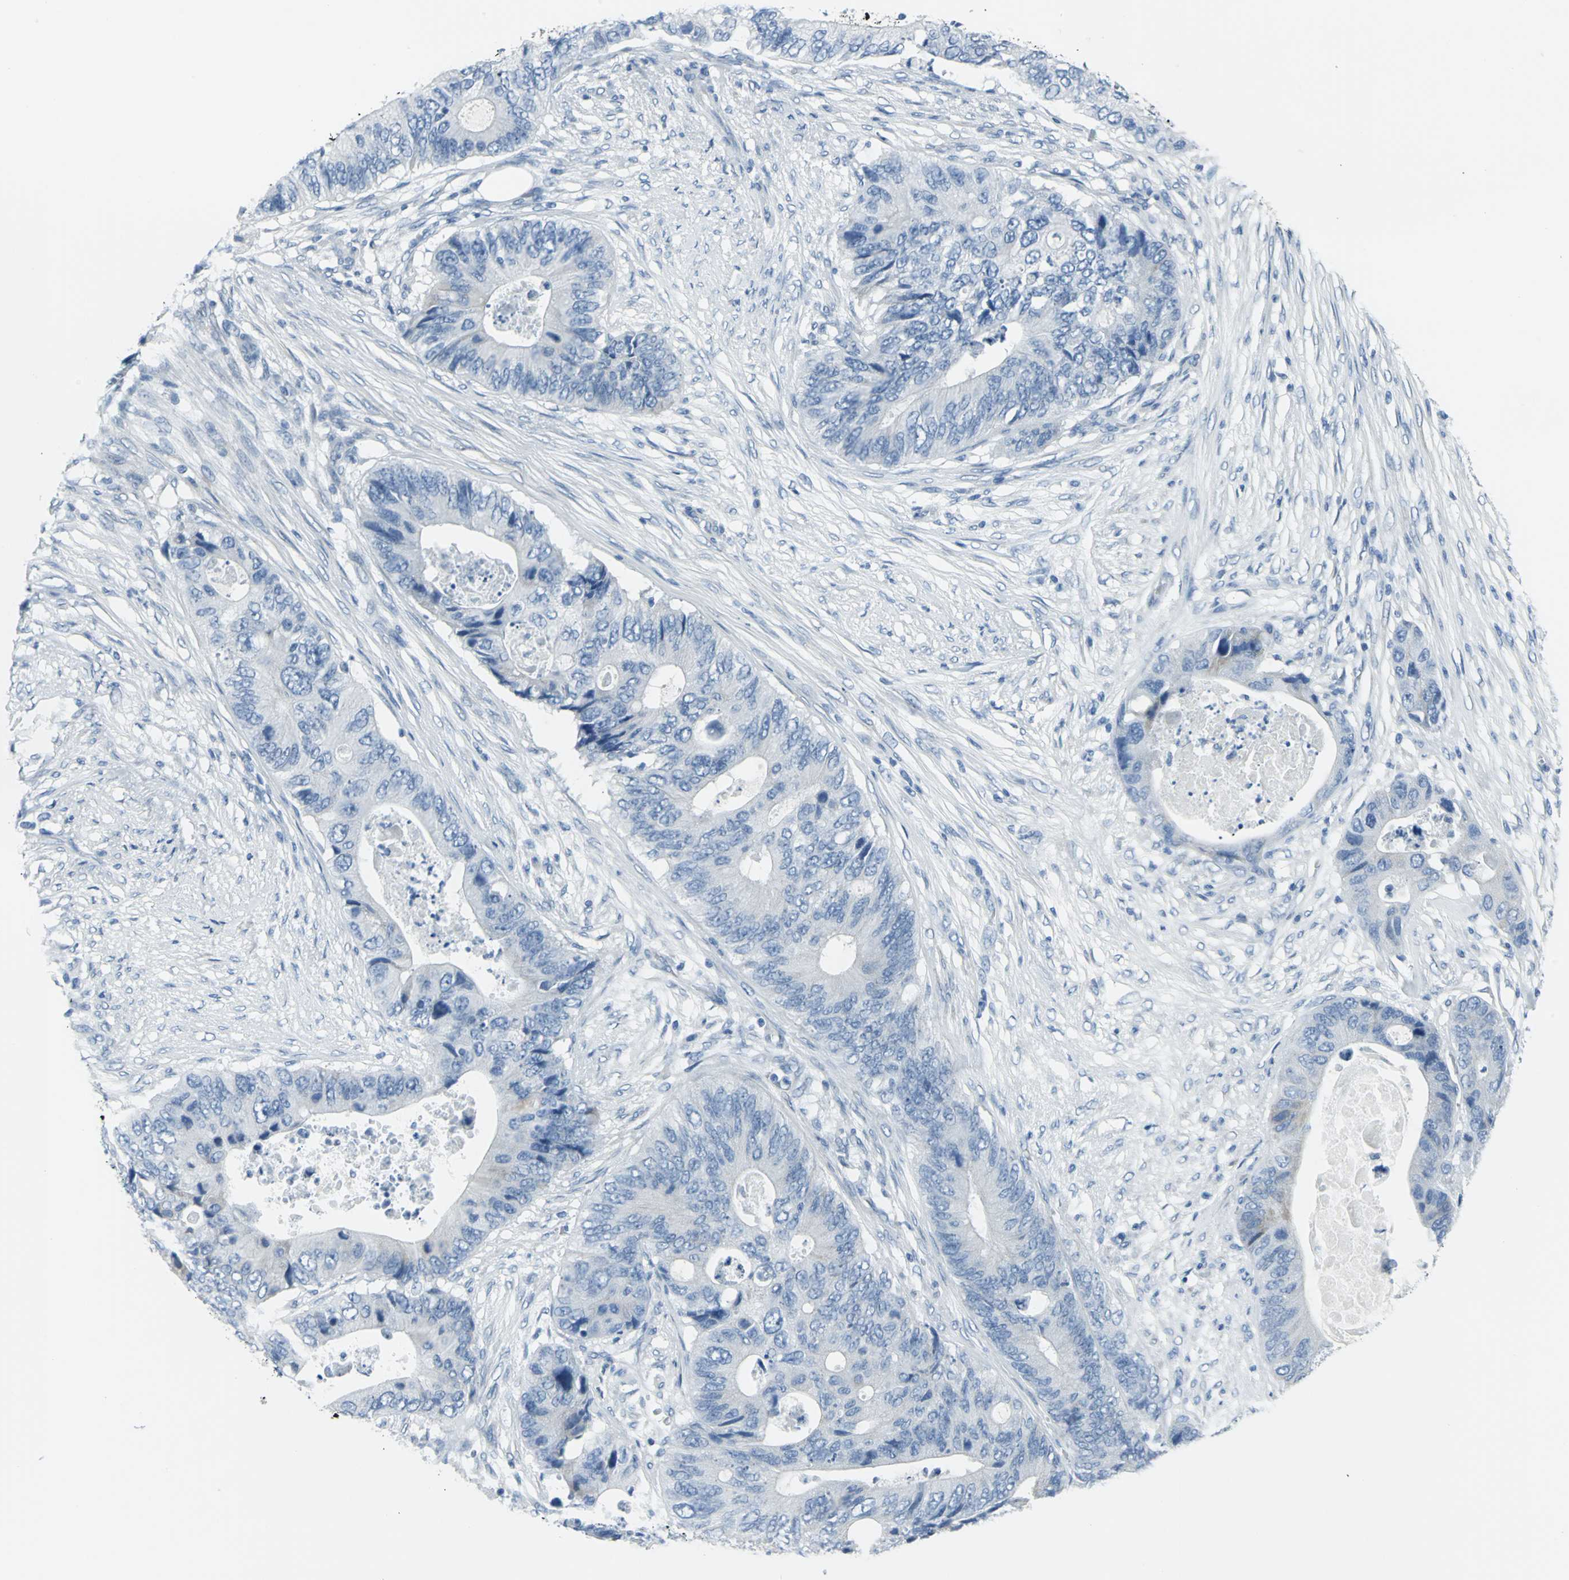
{"staining": {"intensity": "negative", "quantity": "none", "location": "none"}, "tissue": "colorectal cancer", "cell_type": "Tumor cells", "image_type": "cancer", "snomed": [{"axis": "morphology", "description": "Adenocarcinoma, NOS"}, {"axis": "topography", "description": "Colon"}], "caption": "Immunohistochemistry image of colorectal adenocarcinoma stained for a protein (brown), which displays no expression in tumor cells.", "gene": "CYB5A", "patient": {"sex": "male", "age": 71}}